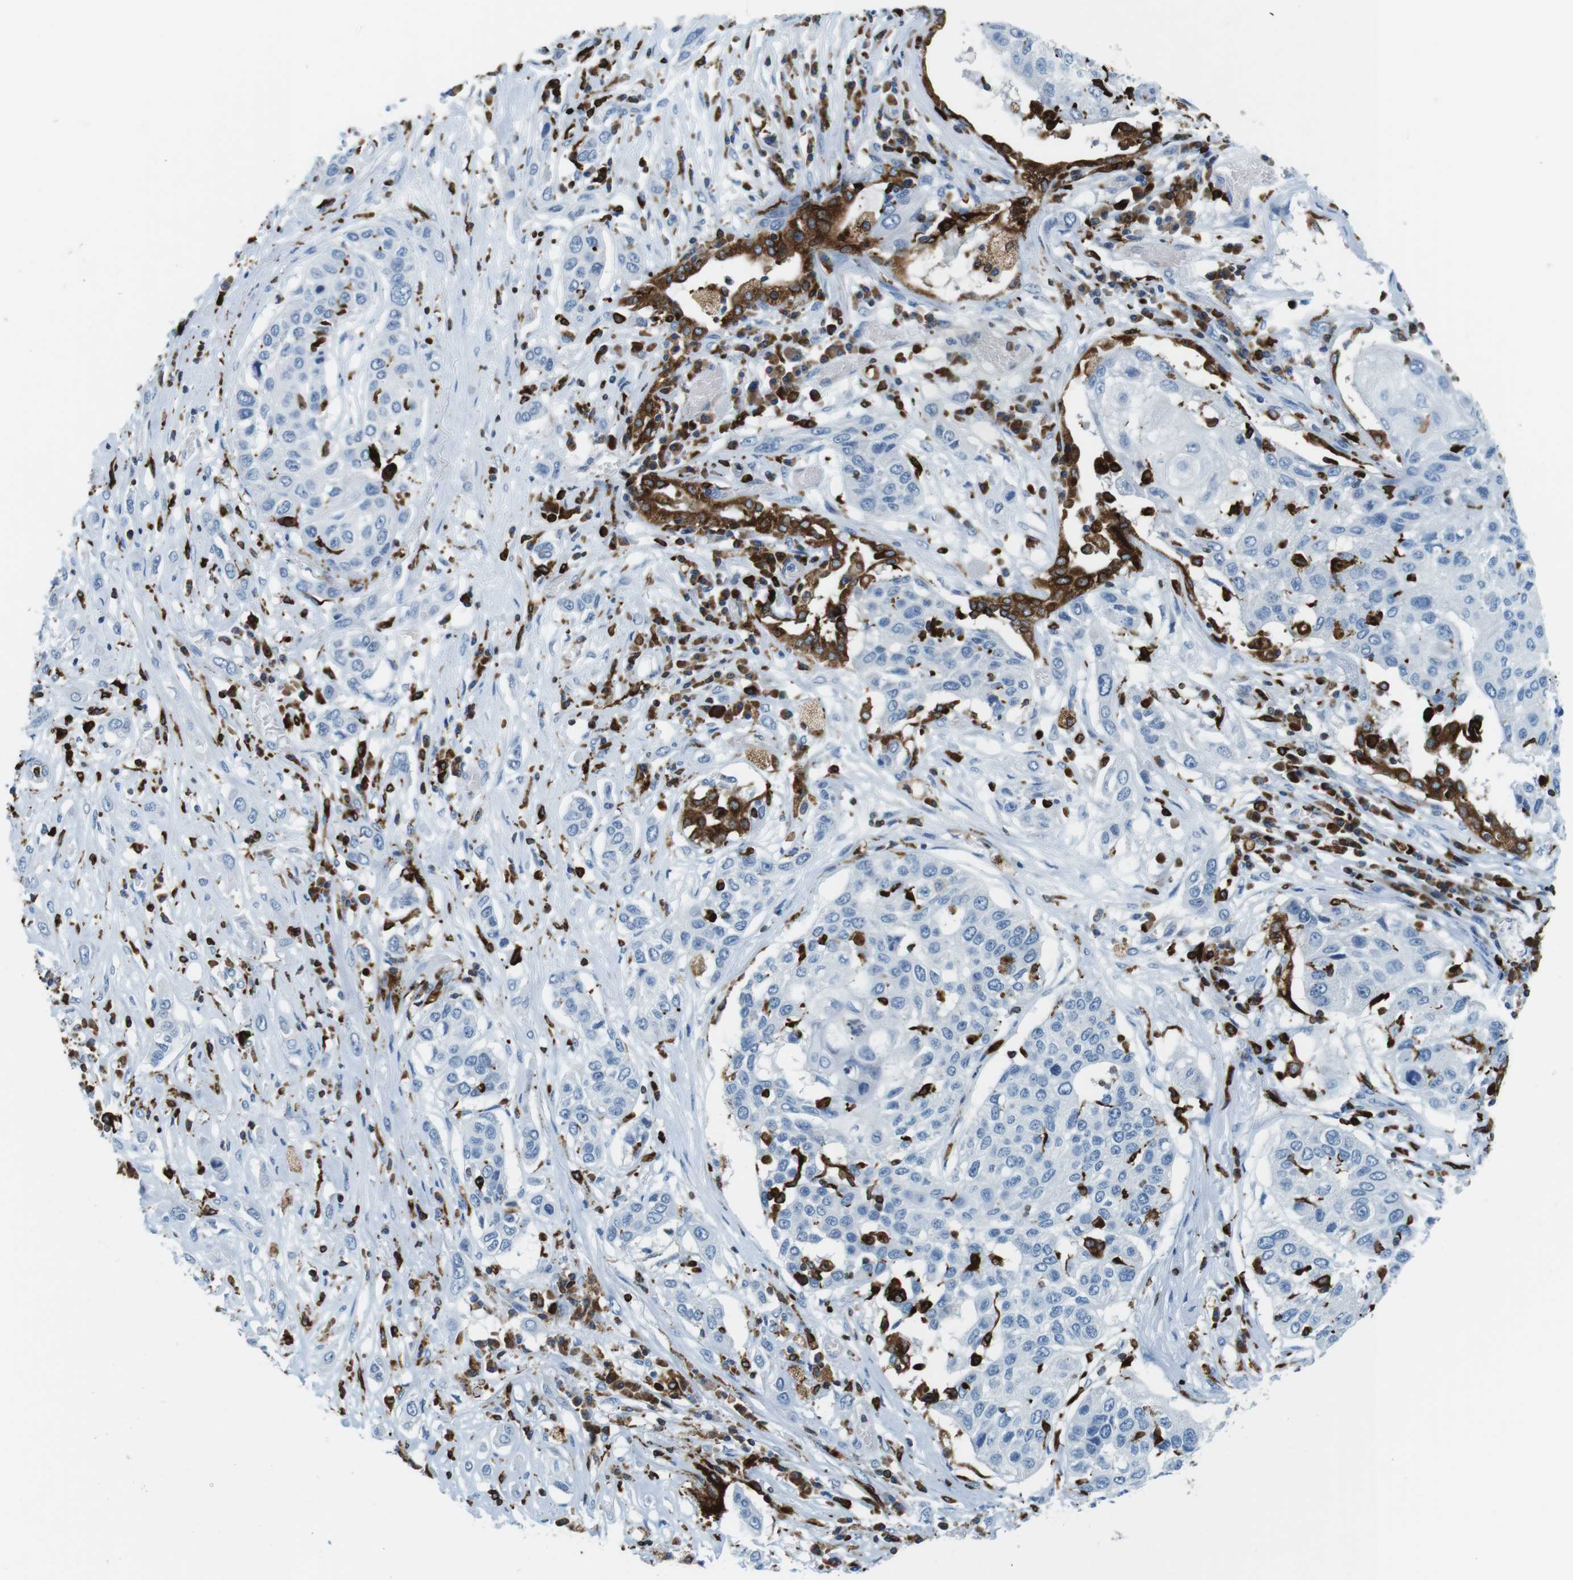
{"staining": {"intensity": "negative", "quantity": "none", "location": "none"}, "tissue": "lung cancer", "cell_type": "Tumor cells", "image_type": "cancer", "snomed": [{"axis": "morphology", "description": "Squamous cell carcinoma, NOS"}, {"axis": "topography", "description": "Lung"}], "caption": "Lung squamous cell carcinoma stained for a protein using immunohistochemistry displays no staining tumor cells.", "gene": "CIITA", "patient": {"sex": "male", "age": 71}}